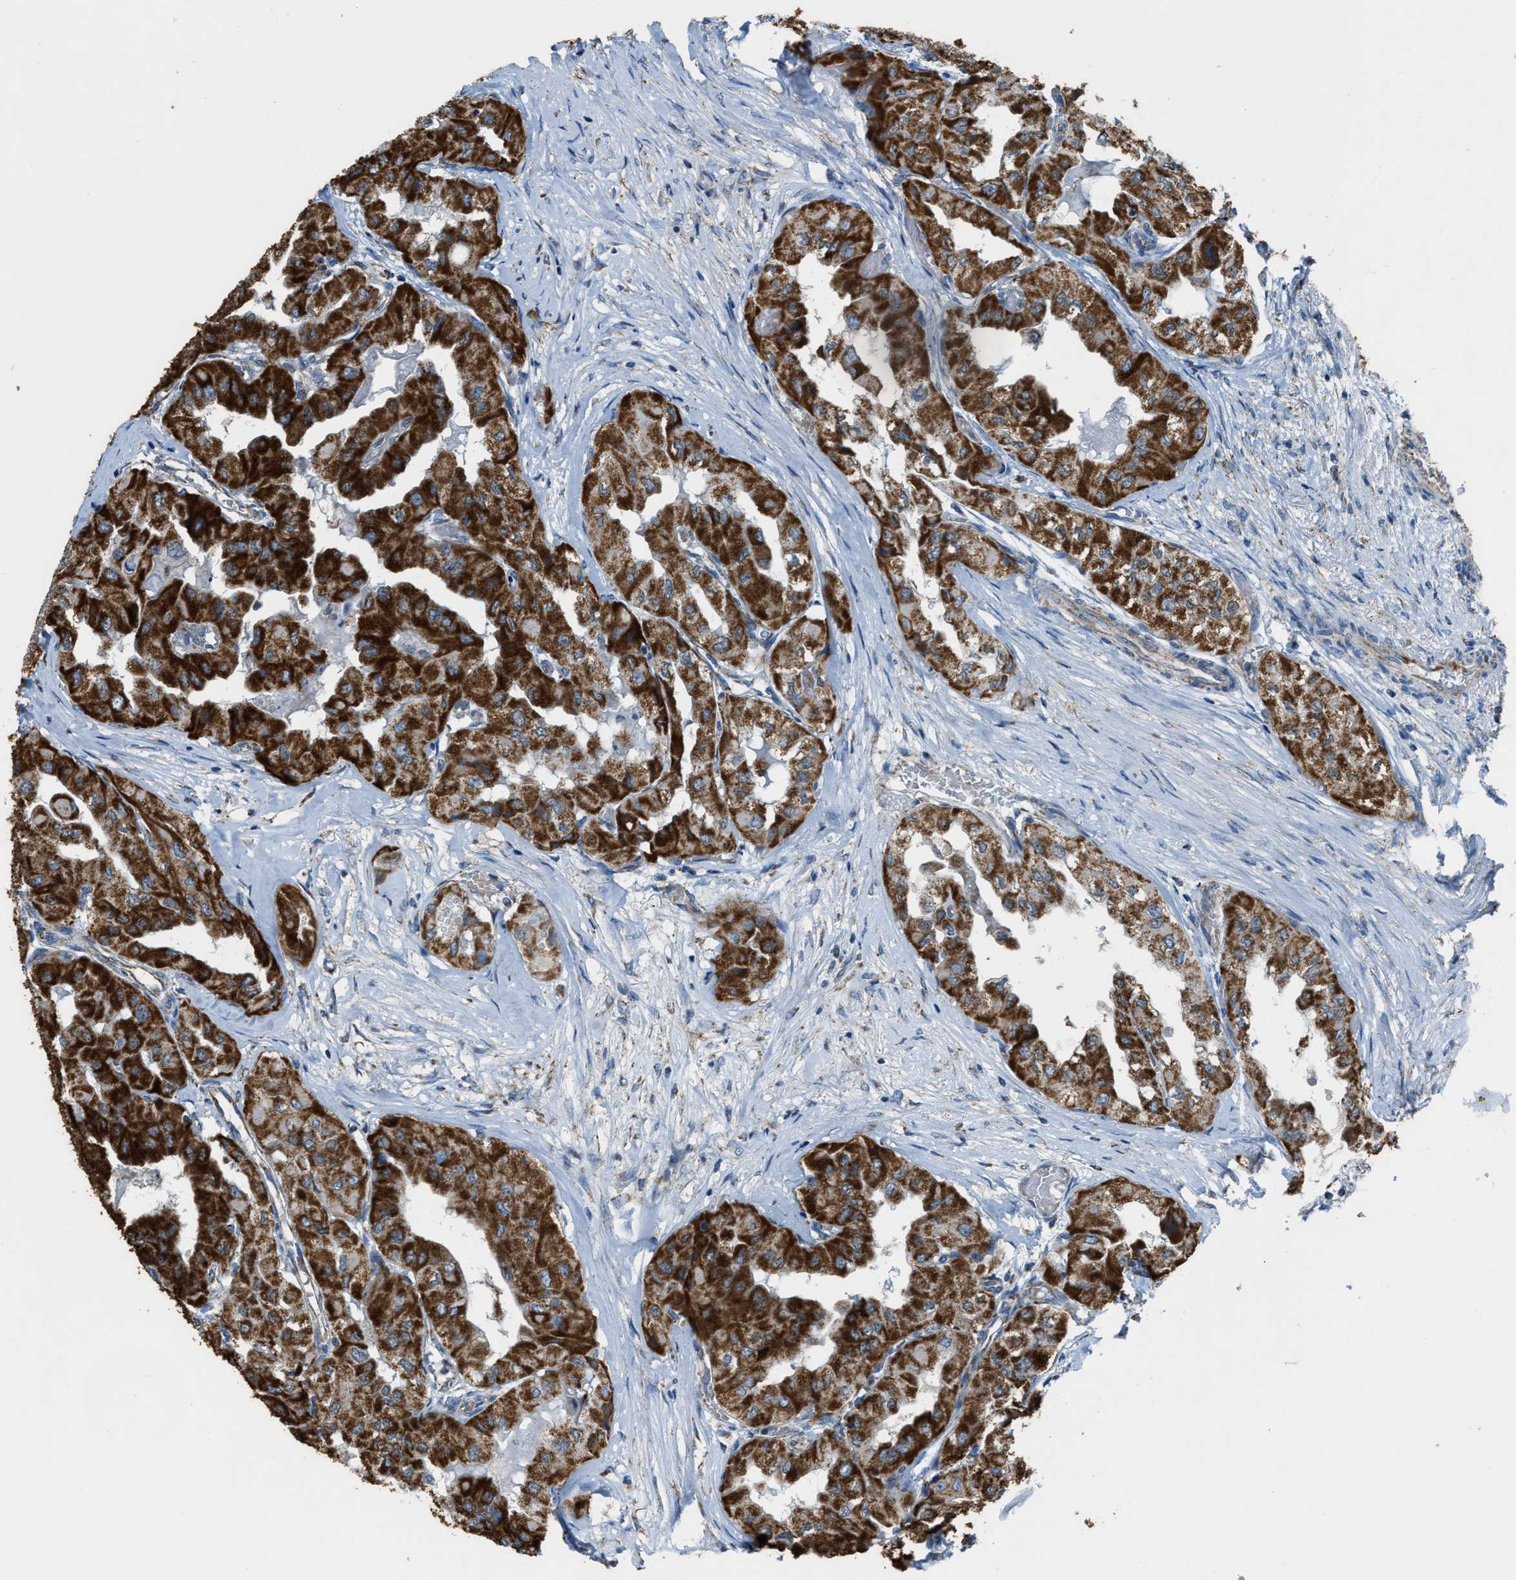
{"staining": {"intensity": "strong", "quantity": ">75%", "location": "cytoplasmic/membranous"}, "tissue": "thyroid cancer", "cell_type": "Tumor cells", "image_type": "cancer", "snomed": [{"axis": "morphology", "description": "Papillary adenocarcinoma, NOS"}, {"axis": "topography", "description": "Thyroid gland"}], "caption": "Thyroid papillary adenocarcinoma stained for a protein reveals strong cytoplasmic/membranous positivity in tumor cells. (Stains: DAB (3,3'-diaminobenzidine) in brown, nuclei in blue, Microscopy: brightfield microscopy at high magnification).", "gene": "SLC25A11", "patient": {"sex": "female", "age": 59}}